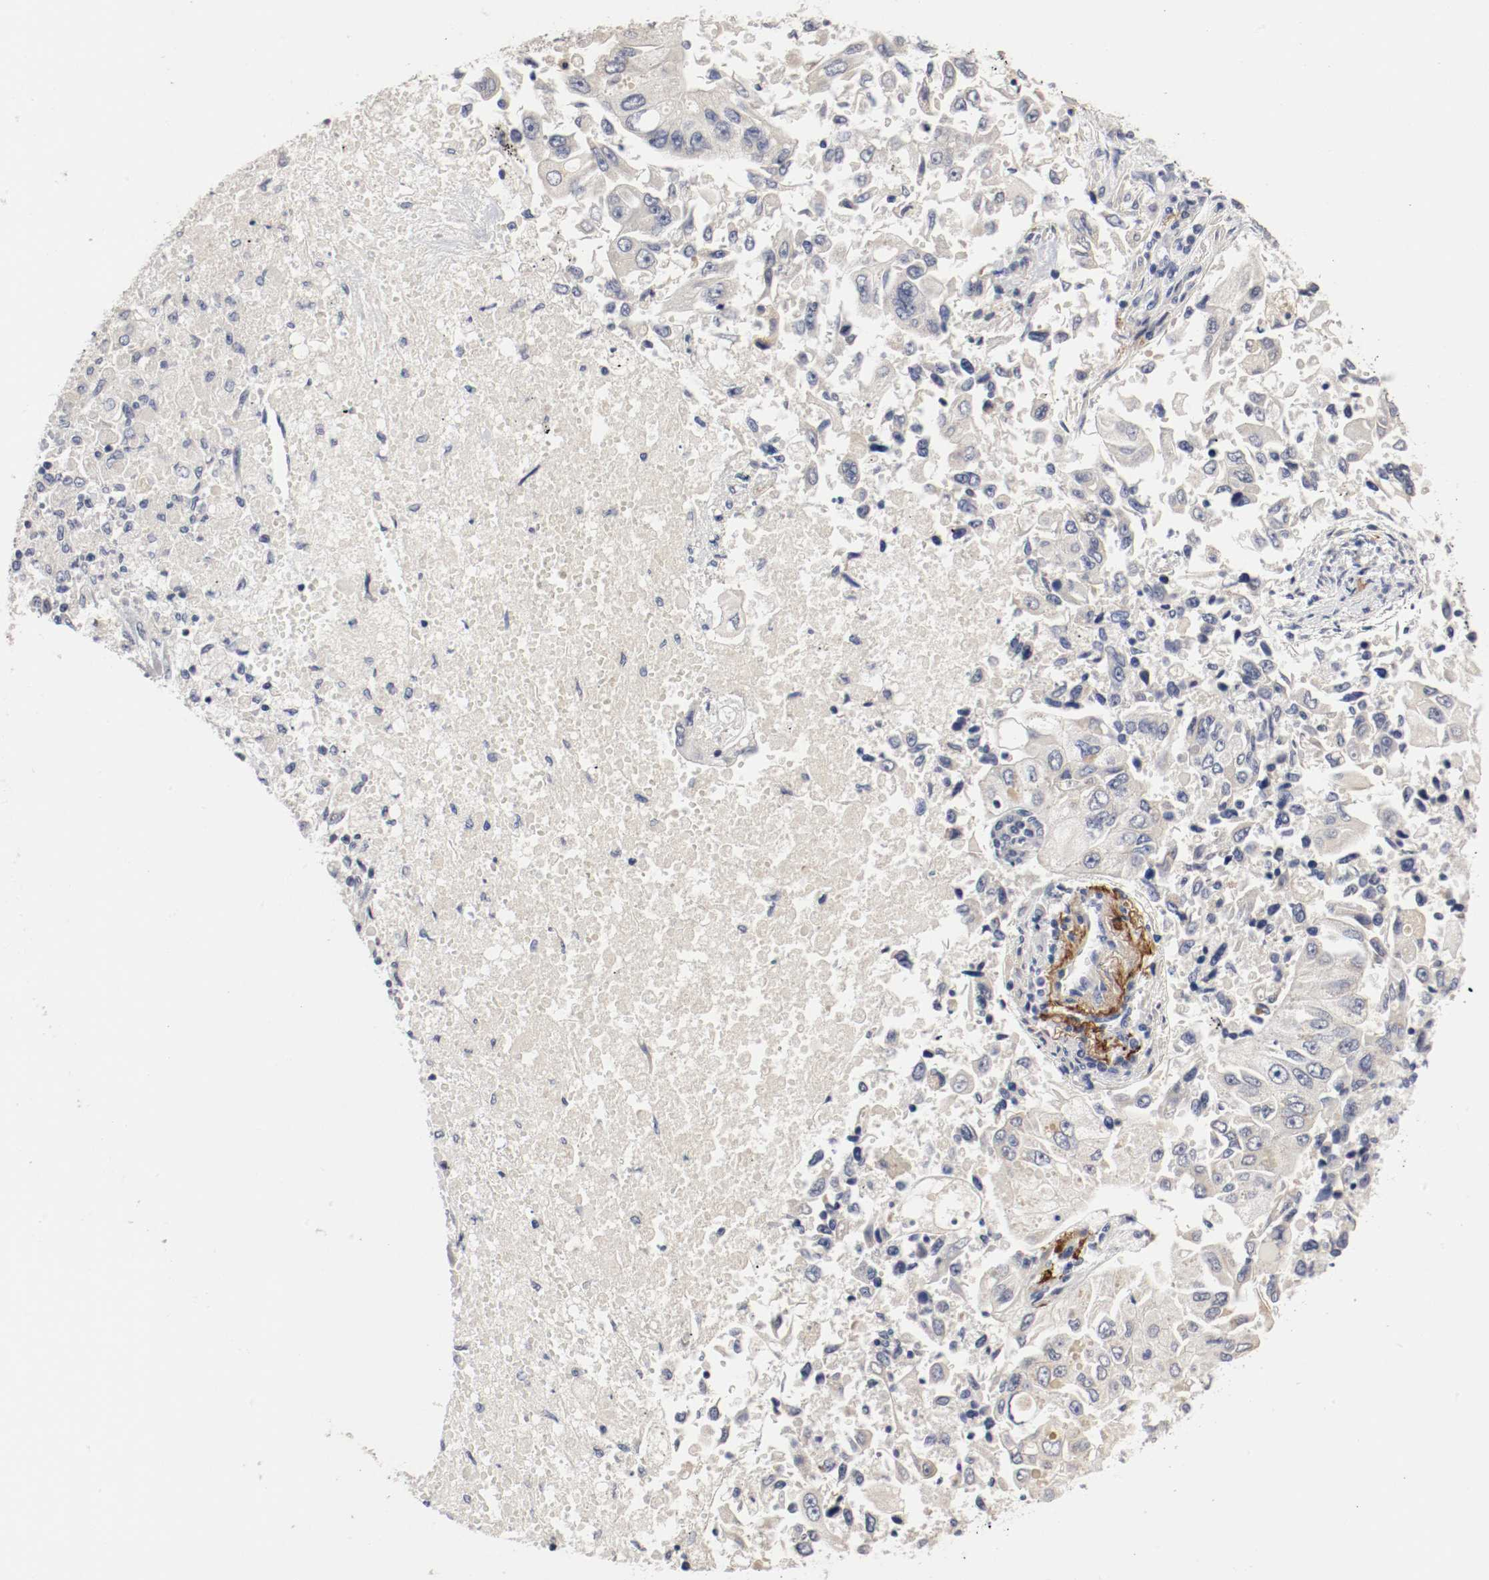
{"staining": {"intensity": "negative", "quantity": "none", "location": "none"}, "tissue": "lung cancer", "cell_type": "Tumor cells", "image_type": "cancer", "snomed": [{"axis": "morphology", "description": "Adenocarcinoma, NOS"}, {"axis": "topography", "description": "Lung"}], "caption": "Immunohistochemistry of human lung adenocarcinoma reveals no positivity in tumor cells.", "gene": "CEBPE", "patient": {"sex": "male", "age": 84}}